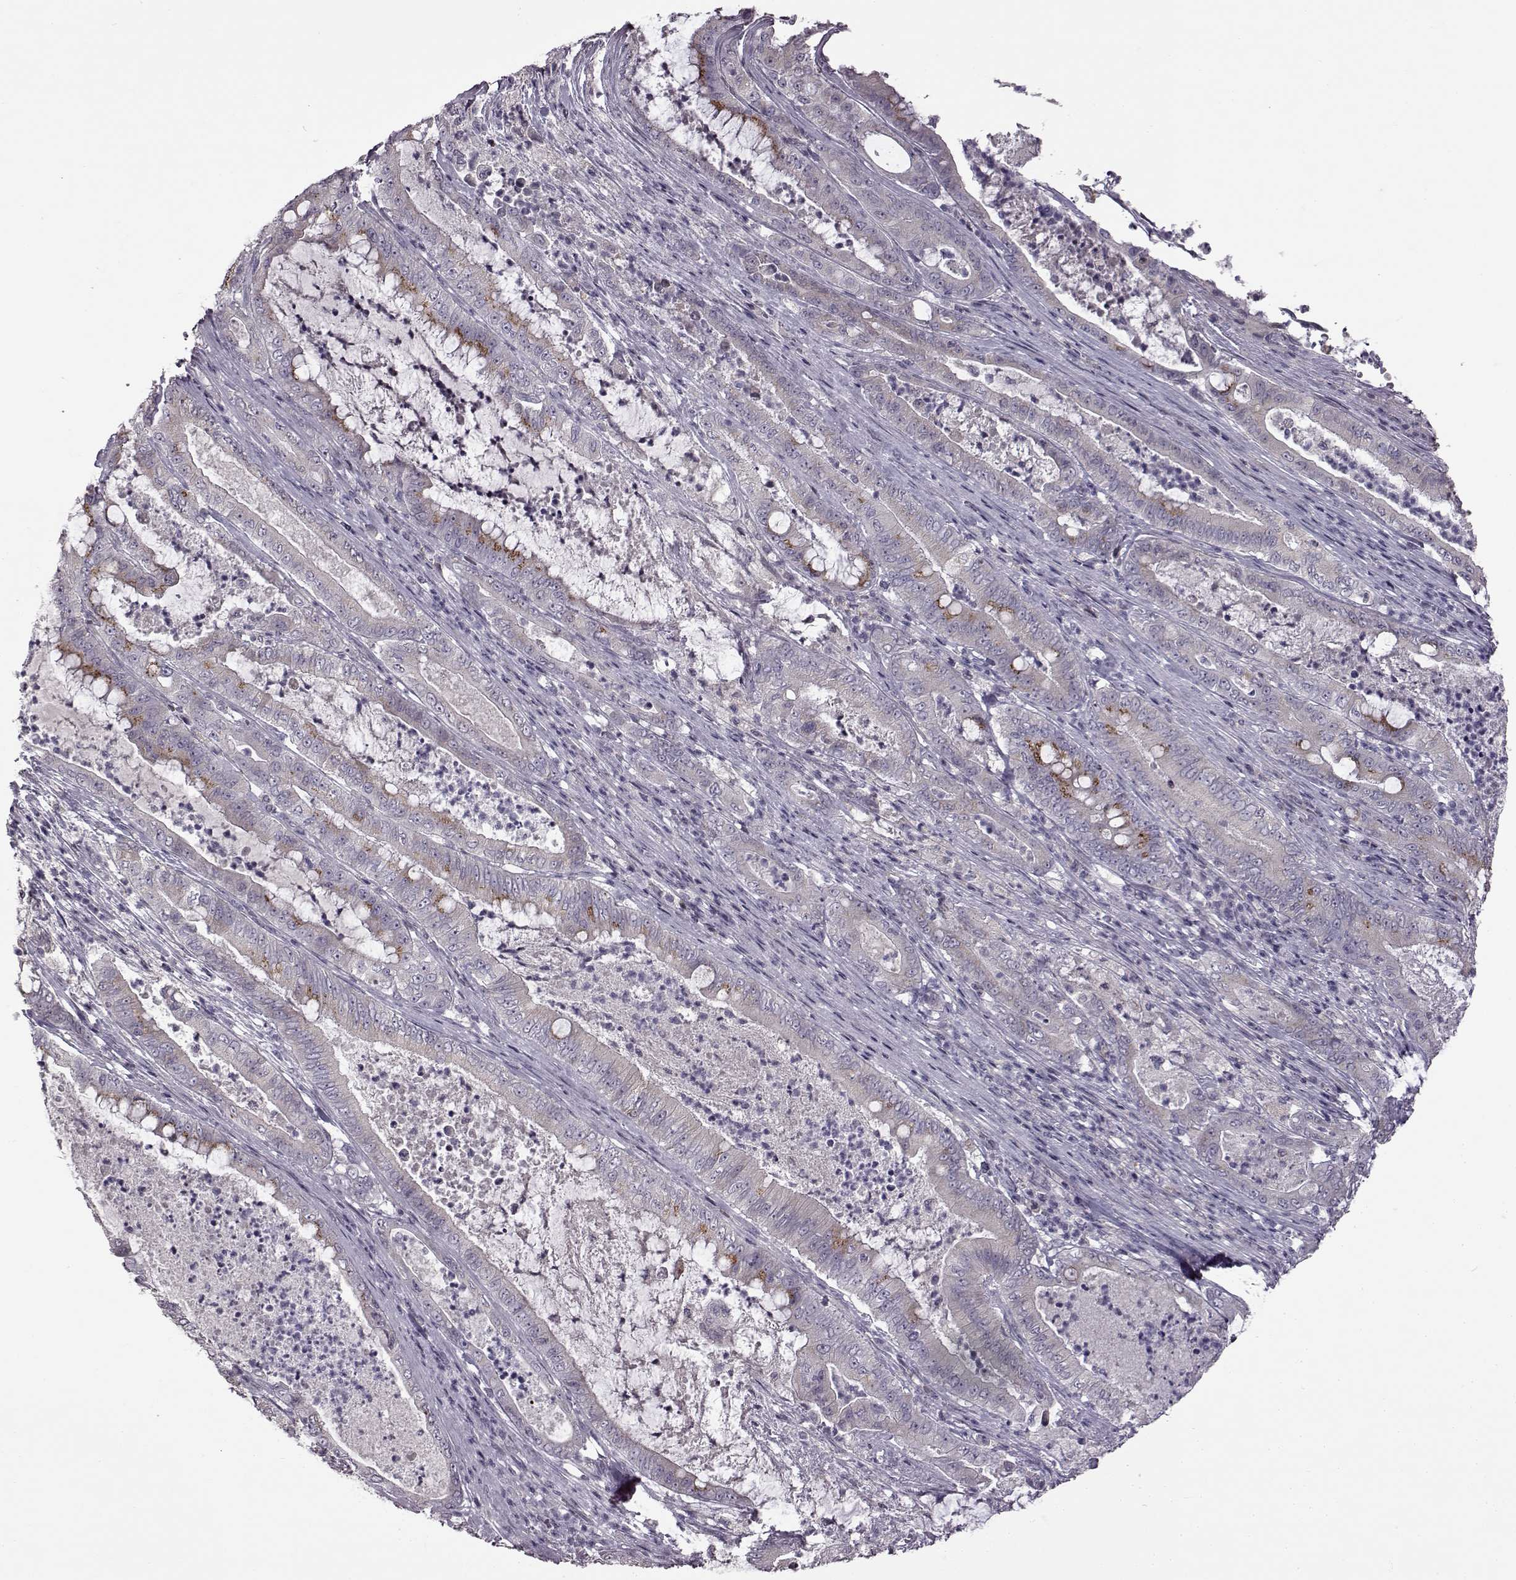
{"staining": {"intensity": "moderate", "quantity": "<25%", "location": "cytoplasmic/membranous"}, "tissue": "pancreatic cancer", "cell_type": "Tumor cells", "image_type": "cancer", "snomed": [{"axis": "morphology", "description": "Adenocarcinoma, NOS"}, {"axis": "topography", "description": "Pancreas"}], "caption": "Adenocarcinoma (pancreatic) stained with DAB (3,3'-diaminobenzidine) immunohistochemistry (IHC) demonstrates low levels of moderate cytoplasmic/membranous expression in approximately <25% of tumor cells. Using DAB (brown) and hematoxylin (blue) stains, captured at high magnification using brightfield microscopy.", "gene": "B3GNT6", "patient": {"sex": "male", "age": 71}}